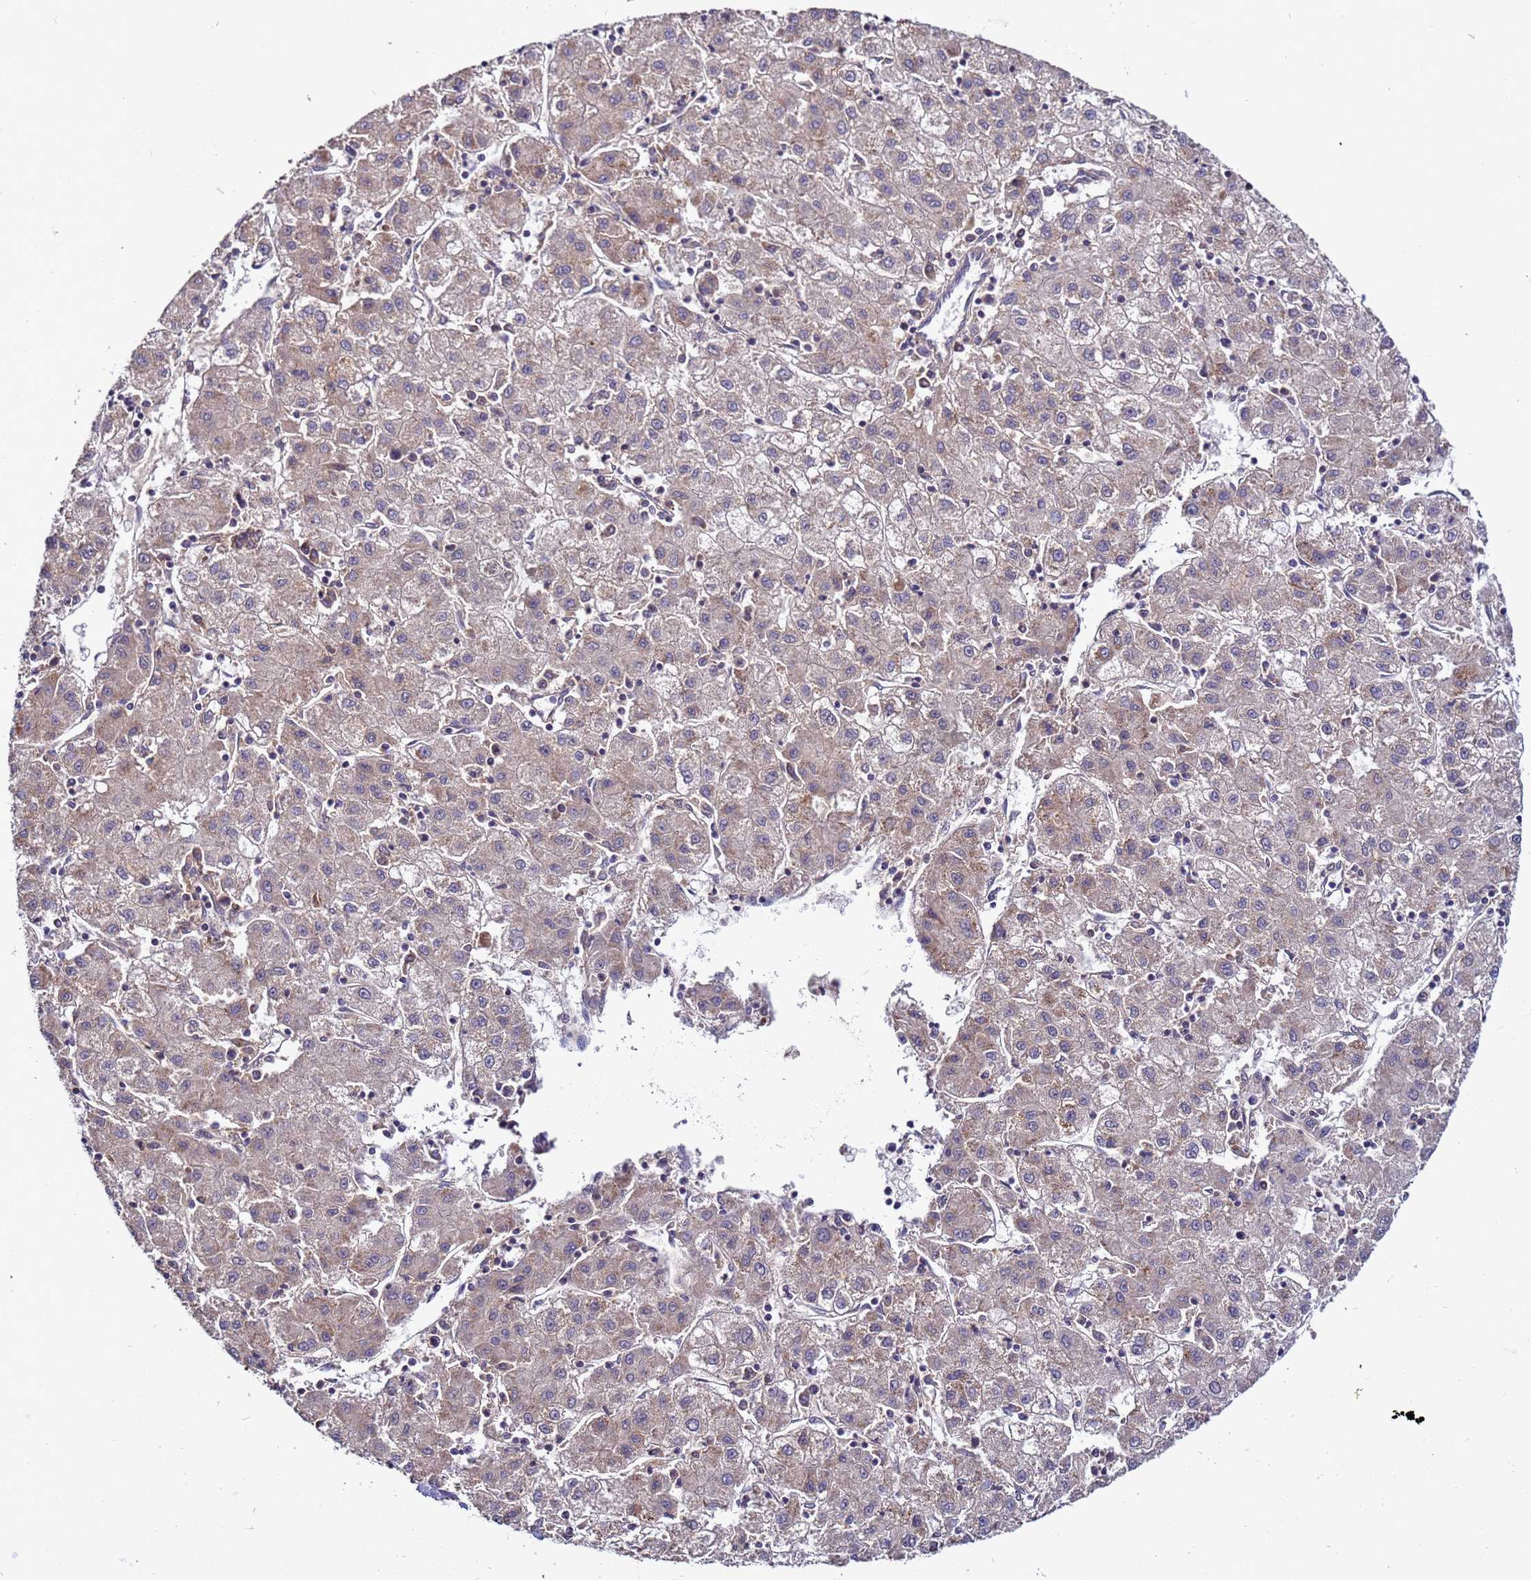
{"staining": {"intensity": "weak", "quantity": ">75%", "location": "cytoplasmic/membranous"}, "tissue": "liver cancer", "cell_type": "Tumor cells", "image_type": "cancer", "snomed": [{"axis": "morphology", "description": "Carcinoma, Hepatocellular, NOS"}, {"axis": "topography", "description": "Liver"}], "caption": "Human hepatocellular carcinoma (liver) stained for a protein (brown) exhibits weak cytoplasmic/membranous positive staining in about >75% of tumor cells.", "gene": "GSPT2", "patient": {"sex": "male", "age": 72}}